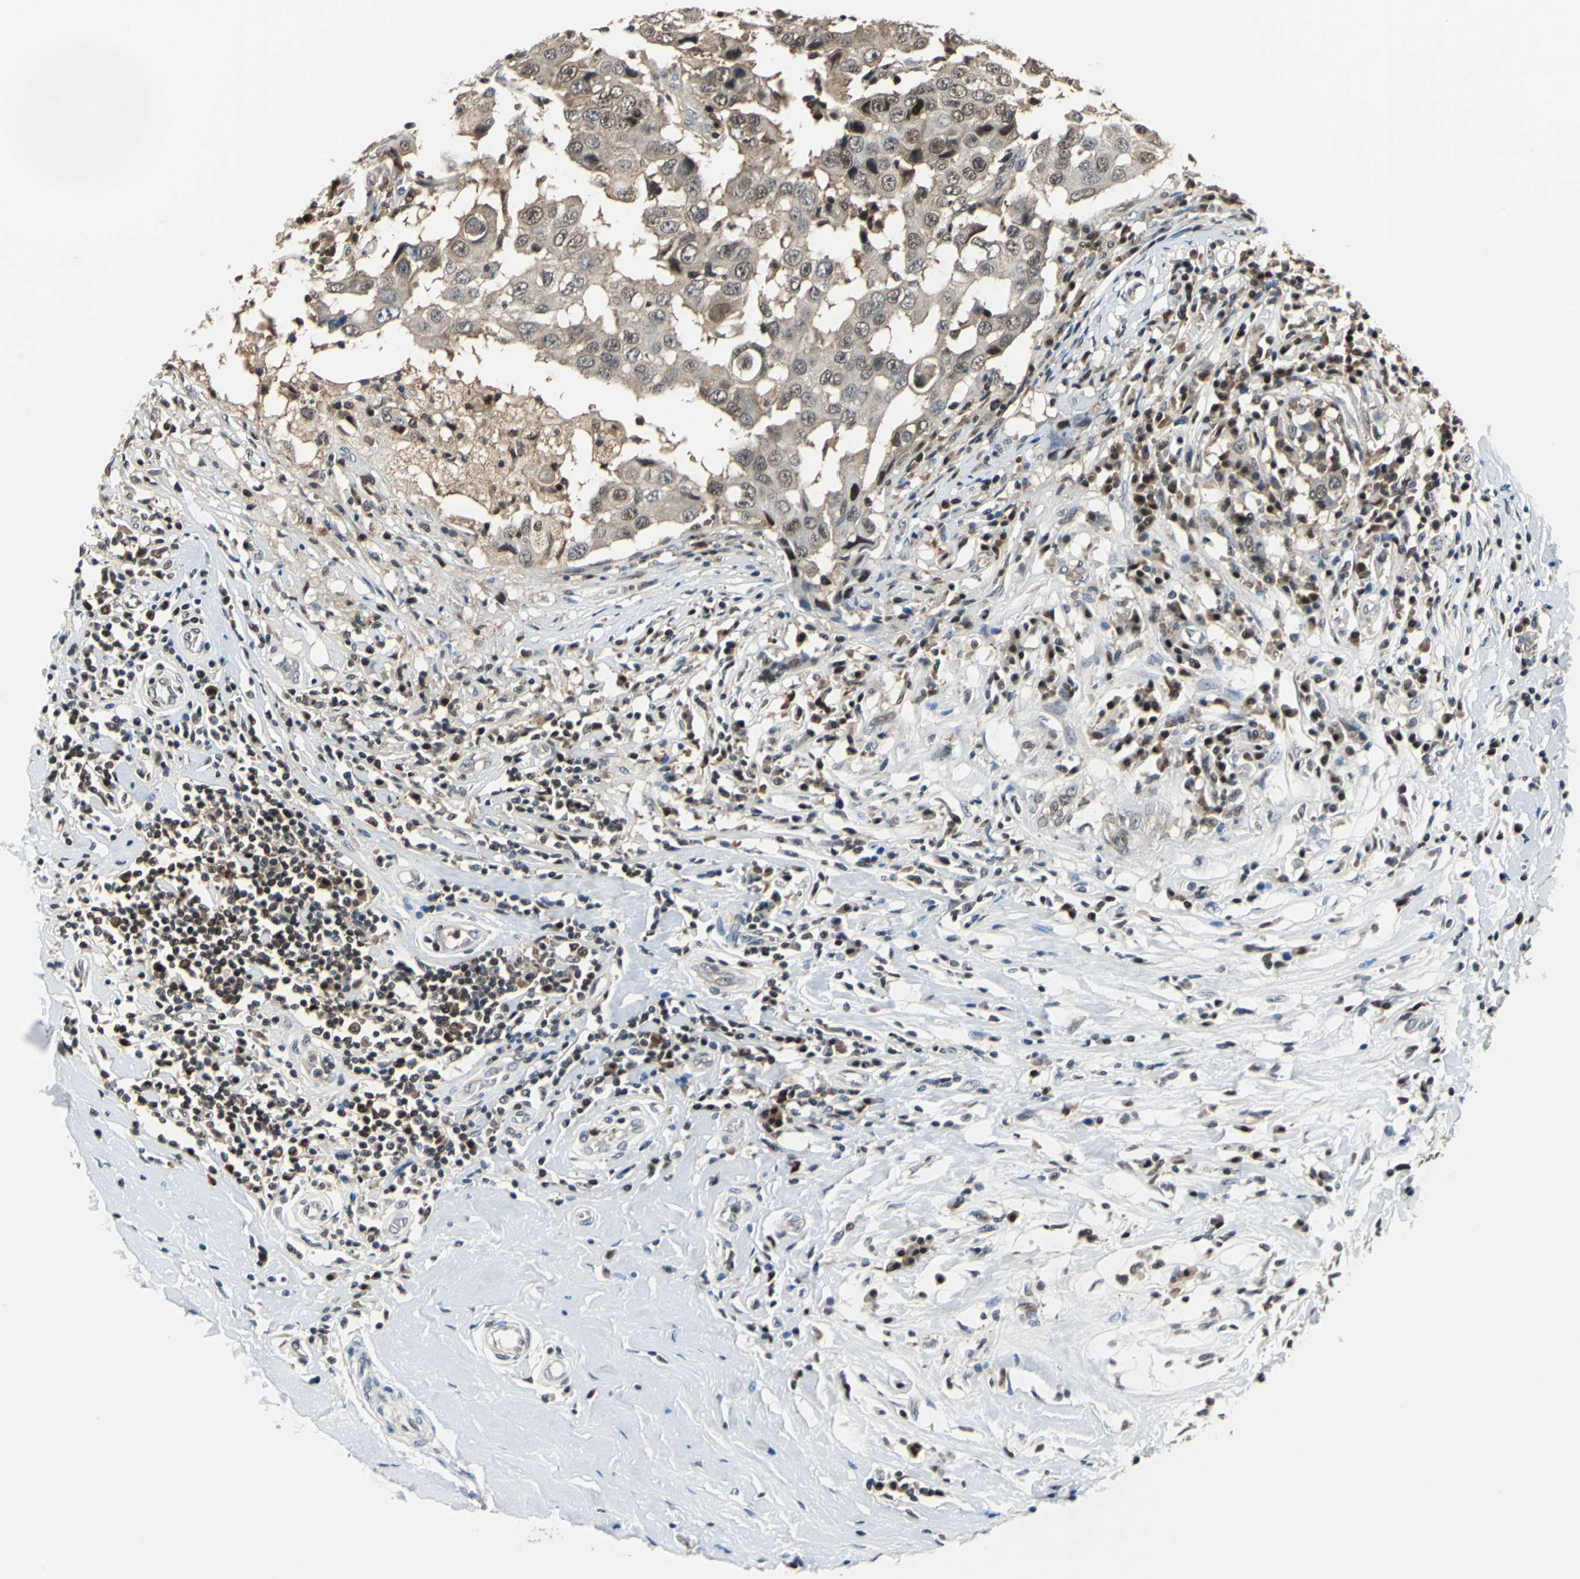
{"staining": {"intensity": "moderate", "quantity": ">75%", "location": "cytoplasmic/membranous,nuclear"}, "tissue": "breast cancer", "cell_type": "Tumor cells", "image_type": "cancer", "snomed": [{"axis": "morphology", "description": "Duct carcinoma"}, {"axis": "topography", "description": "Breast"}], "caption": "Protein expression analysis of breast infiltrating ductal carcinoma shows moderate cytoplasmic/membranous and nuclear expression in about >75% of tumor cells.", "gene": "PSME1", "patient": {"sex": "female", "age": 27}}